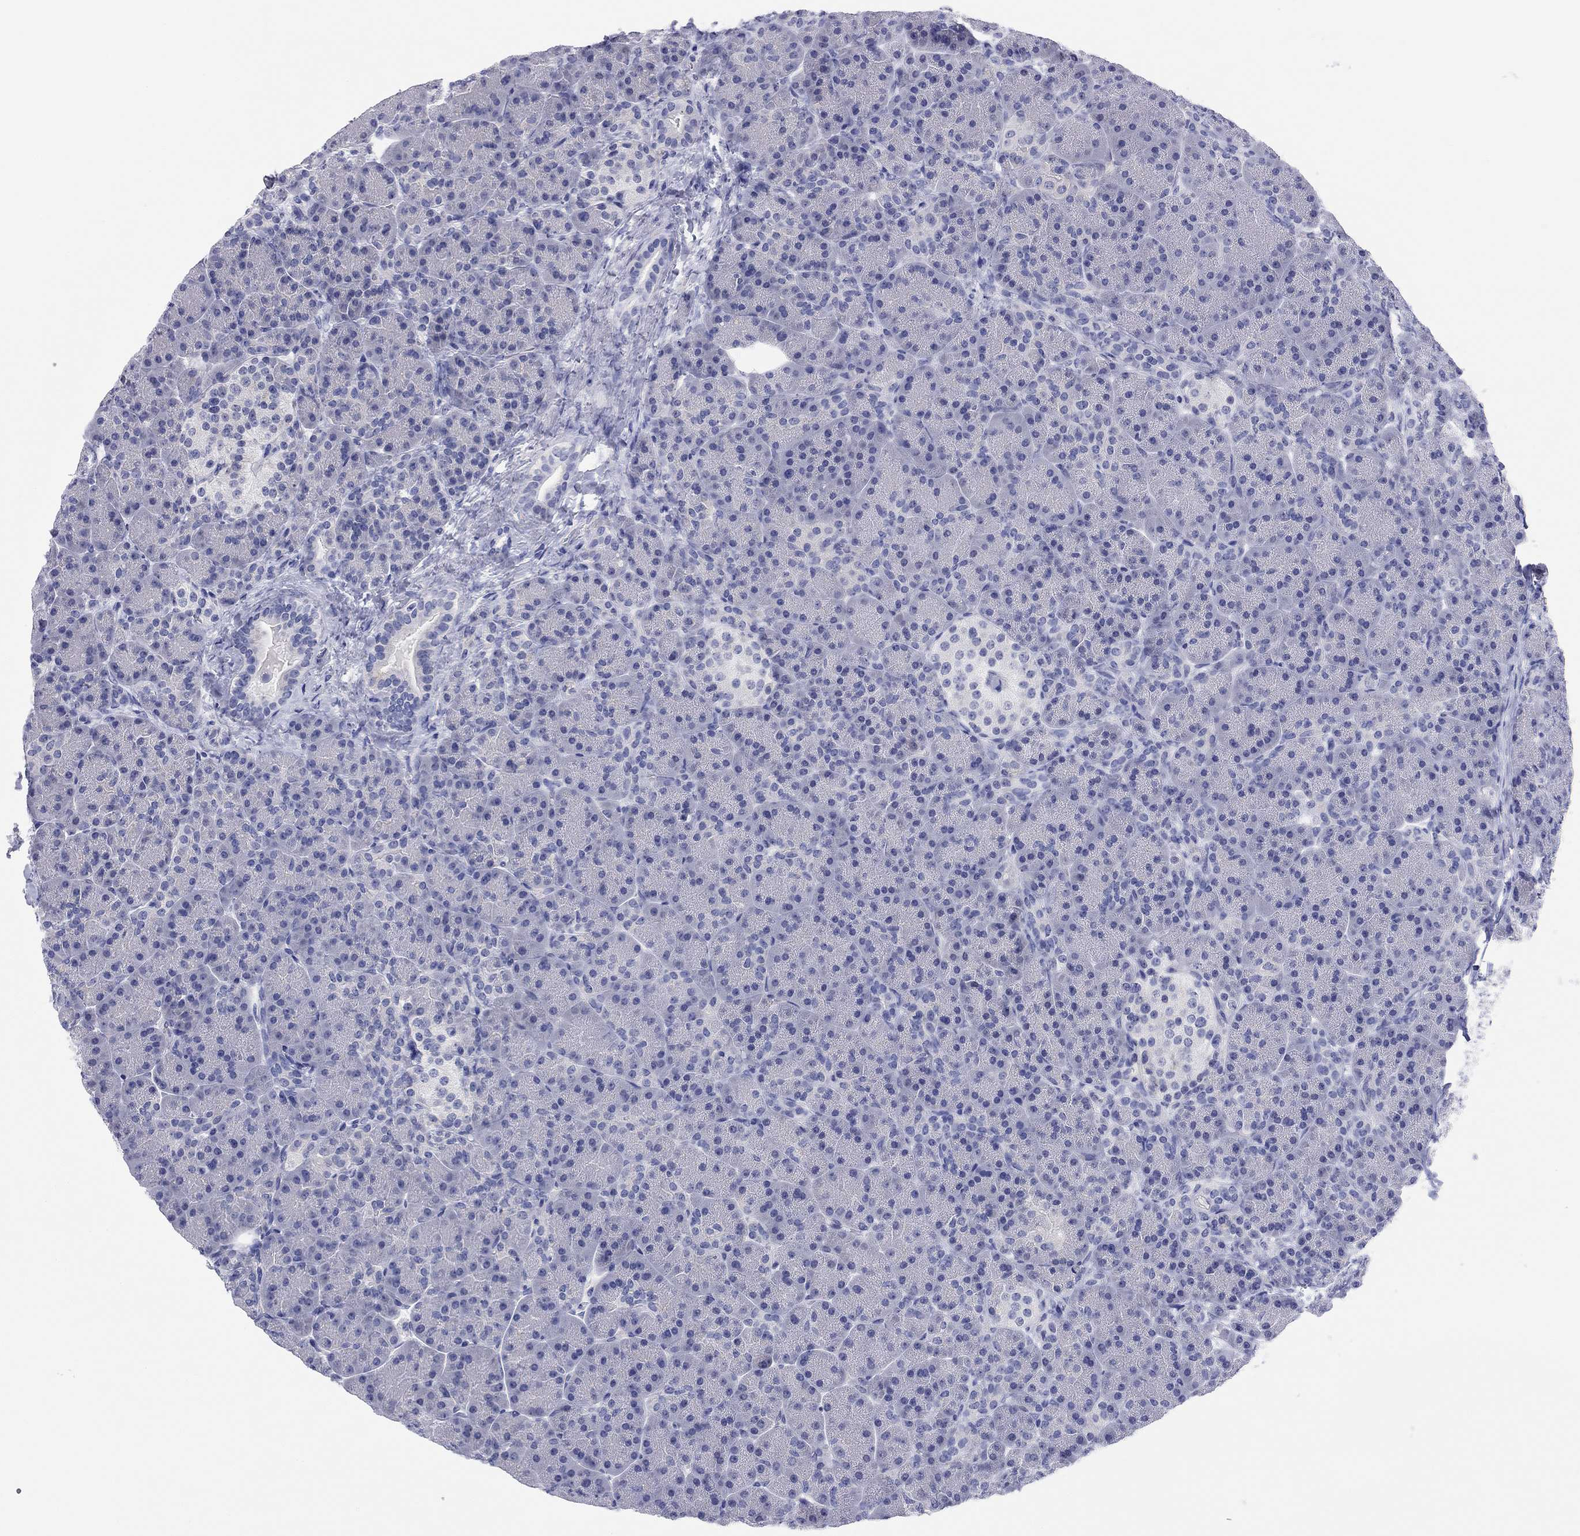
{"staining": {"intensity": "negative", "quantity": "none", "location": "none"}, "tissue": "pancreas", "cell_type": "Exocrine glandular cells", "image_type": "normal", "snomed": [{"axis": "morphology", "description": "Normal tissue, NOS"}, {"axis": "topography", "description": "Pancreas"}], "caption": "An immunohistochemistry (IHC) micrograph of normal pancreas is shown. There is no staining in exocrine glandular cells of pancreas. (Stains: DAB immunohistochemistry with hematoxylin counter stain, Microscopy: brightfield microscopy at high magnification).", "gene": "ENSG00000269035", "patient": {"sex": "female", "age": 63}}